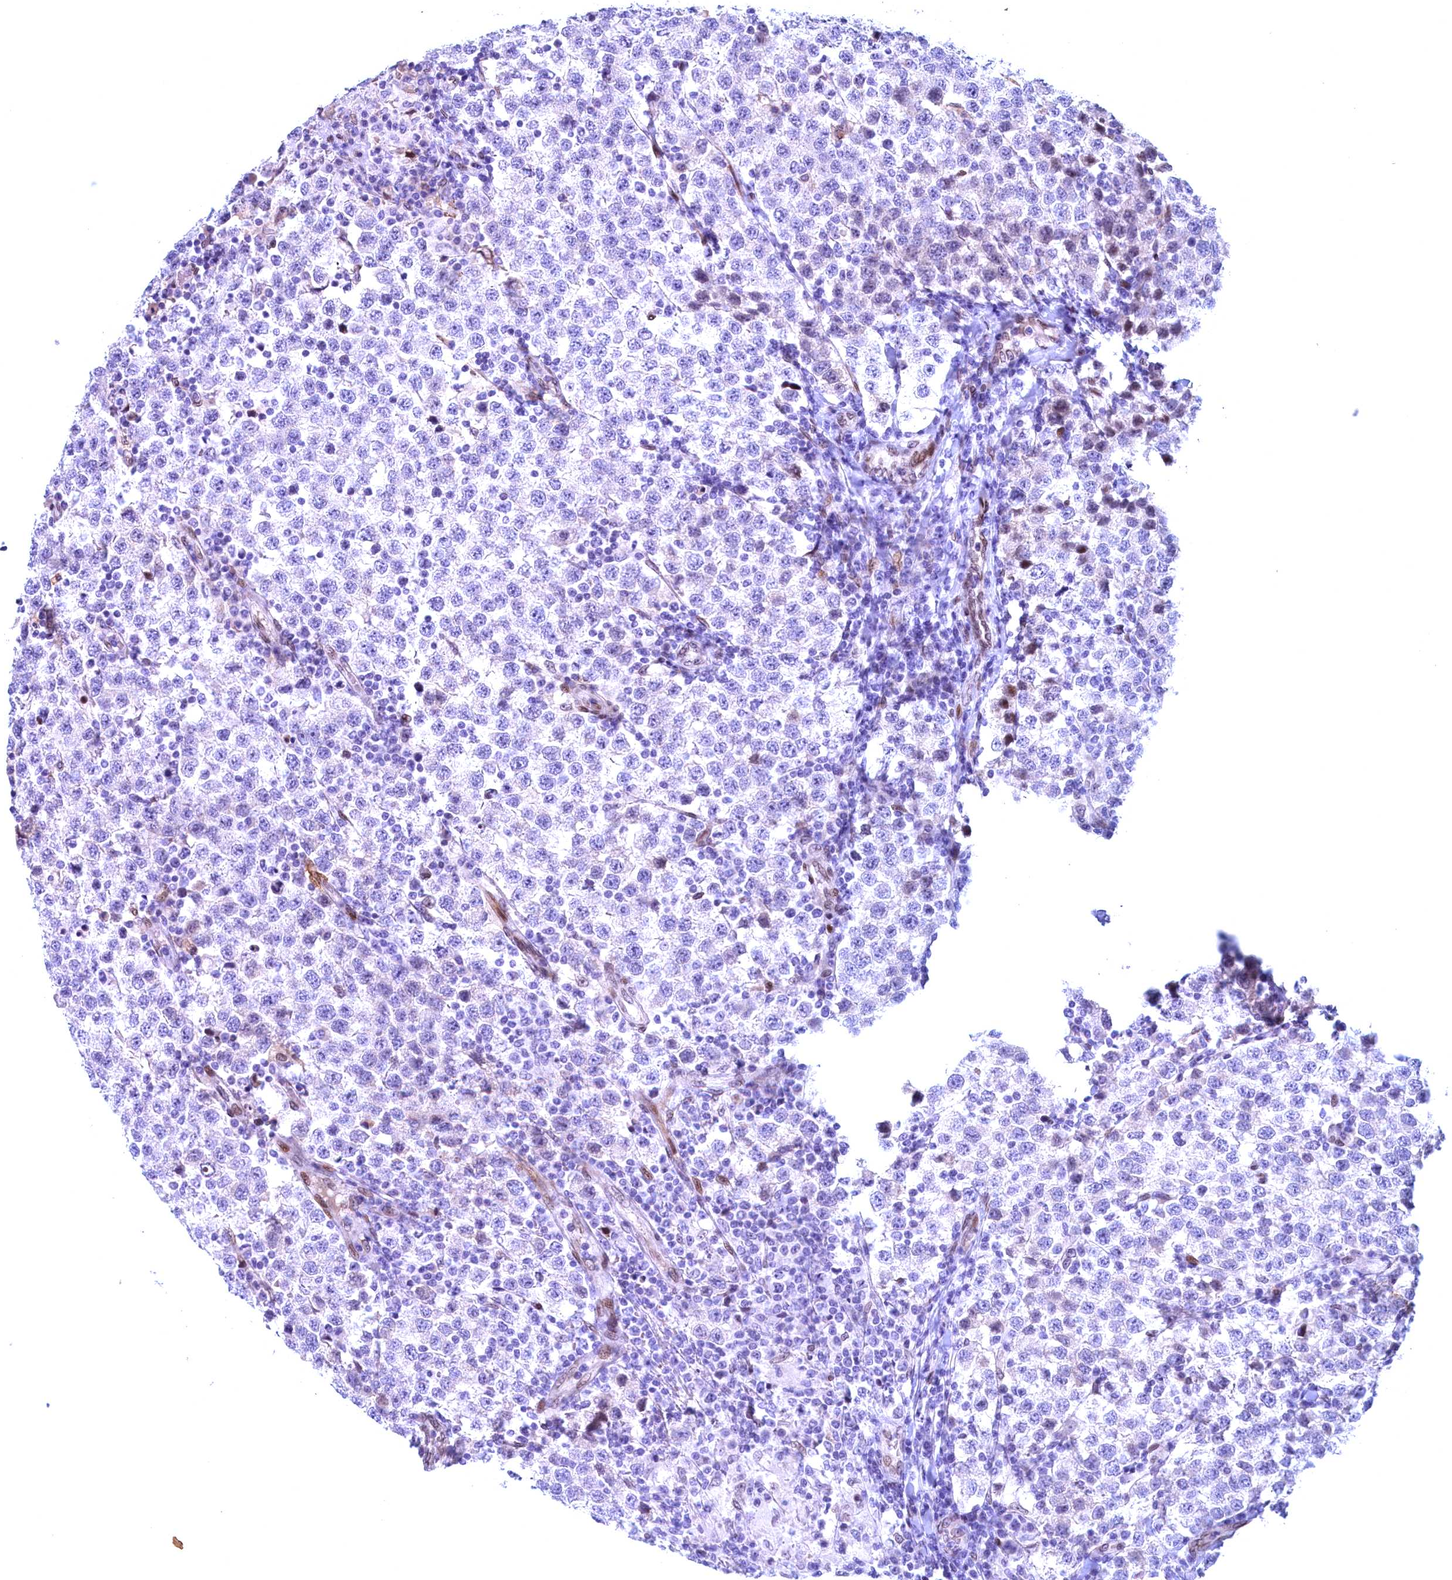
{"staining": {"intensity": "negative", "quantity": "none", "location": "none"}, "tissue": "testis cancer", "cell_type": "Tumor cells", "image_type": "cancer", "snomed": [{"axis": "morphology", "description": "Seminoma, NOS"}, {"axis": "topography", "description": "Testis"}], "caption": "A high-resolution photomicrograph shows immunohistochemistry staining of seminoma (testis), which reveals no significant positivity in tumor cells.", "gene": "GPSM1", "patient": {"sex": "male", "age": 34}}